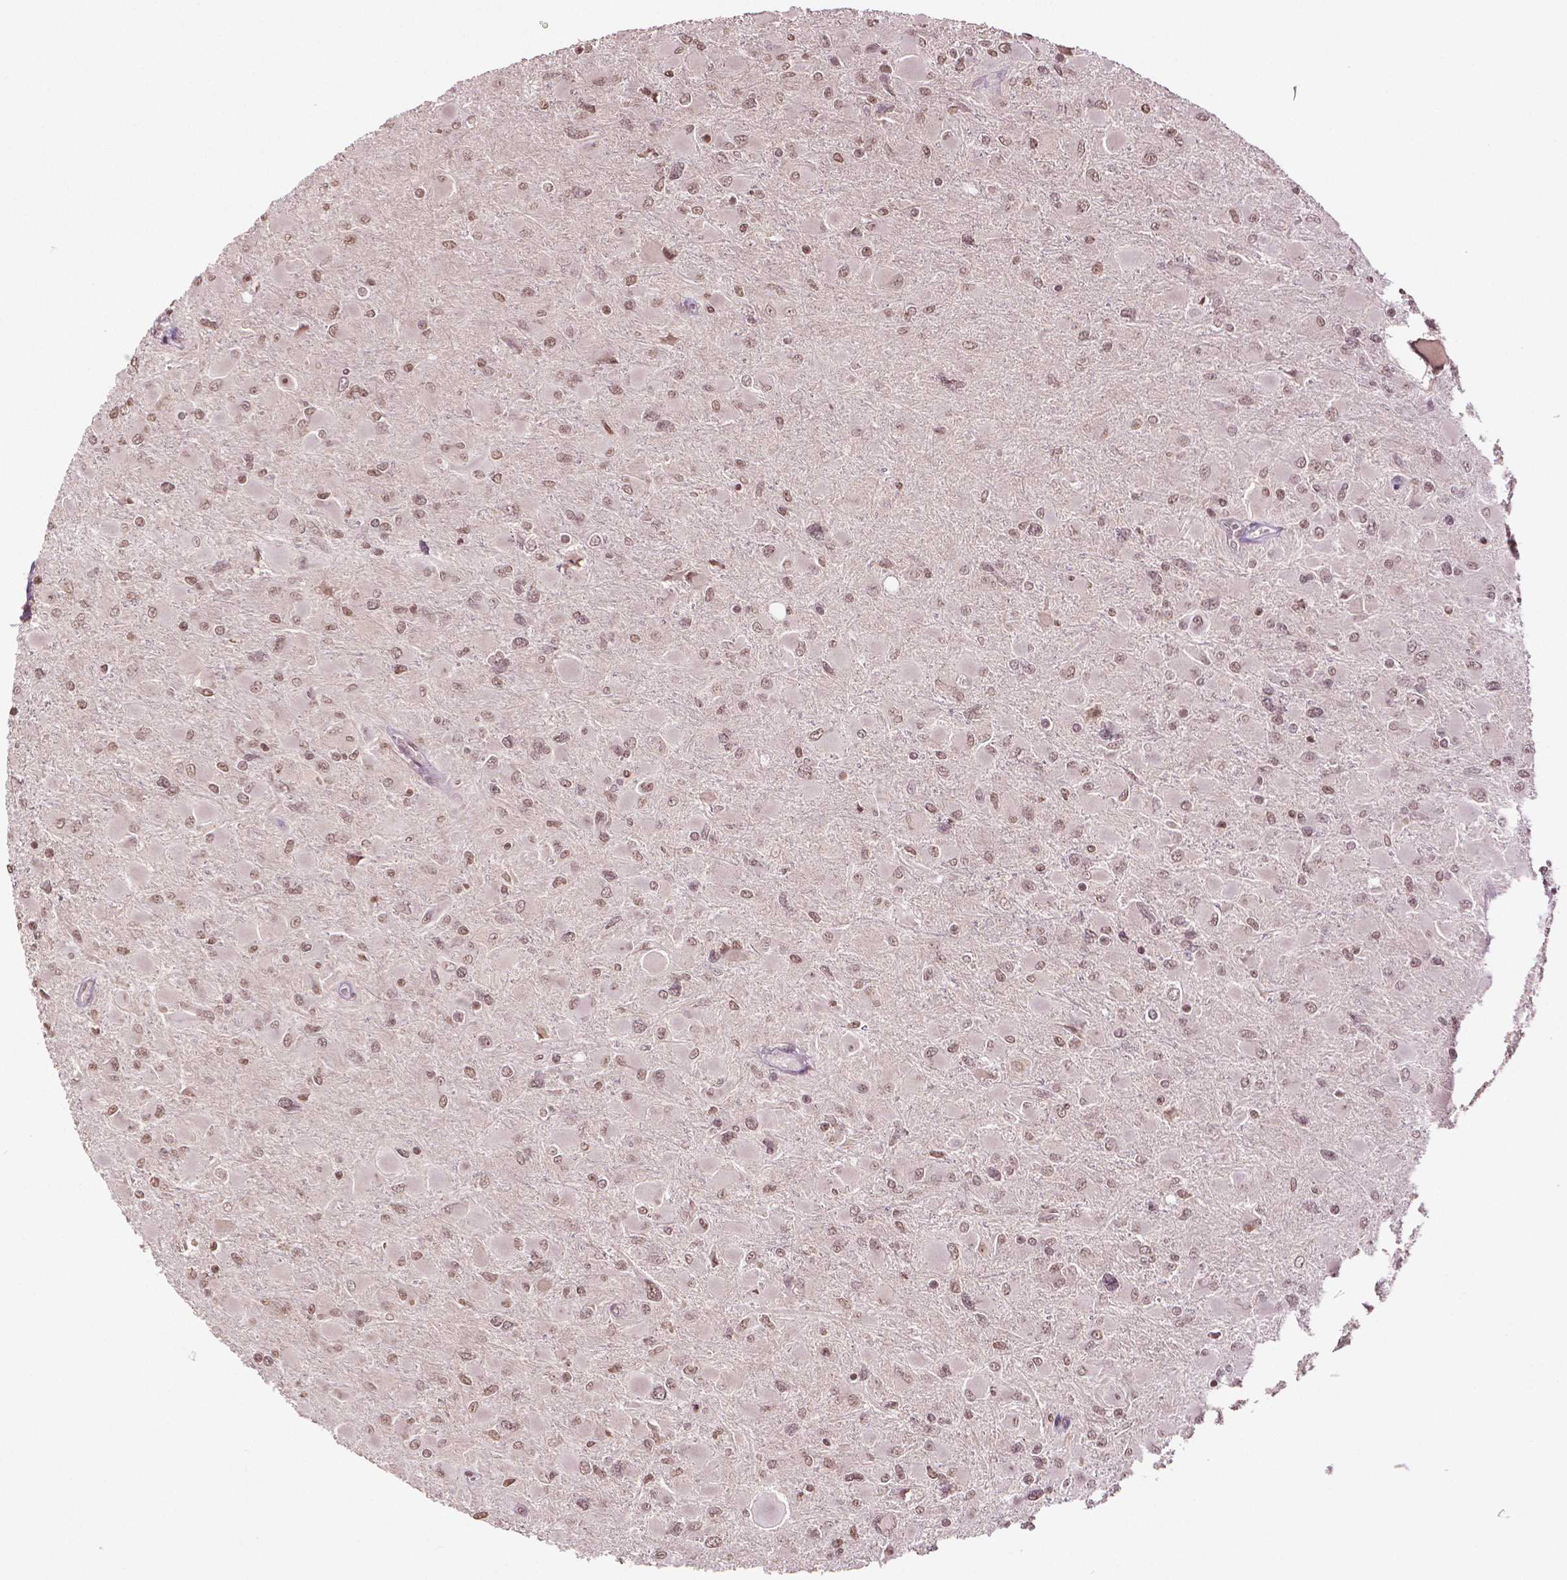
{"staining": {"intensity": "moderate", "quantity": ">75%", "location": "nuclear"}, "tissue": "glioma", "cell_type": "Tumor cells", "image_type": "cancer", "snomed": [{"axis": "morphology", "description": "Glioma, malignant, High grade"}, {"axis": "topography", "description": "Cerebral cortex"}], "caption": "Malignant glioma (high-grade) stained with a brown dye demonstrates moderate nuclear positive staining in approximately >75% of tumor cells.", "gene": "DEK", "patient": {"sex": "female", "age": 36}}